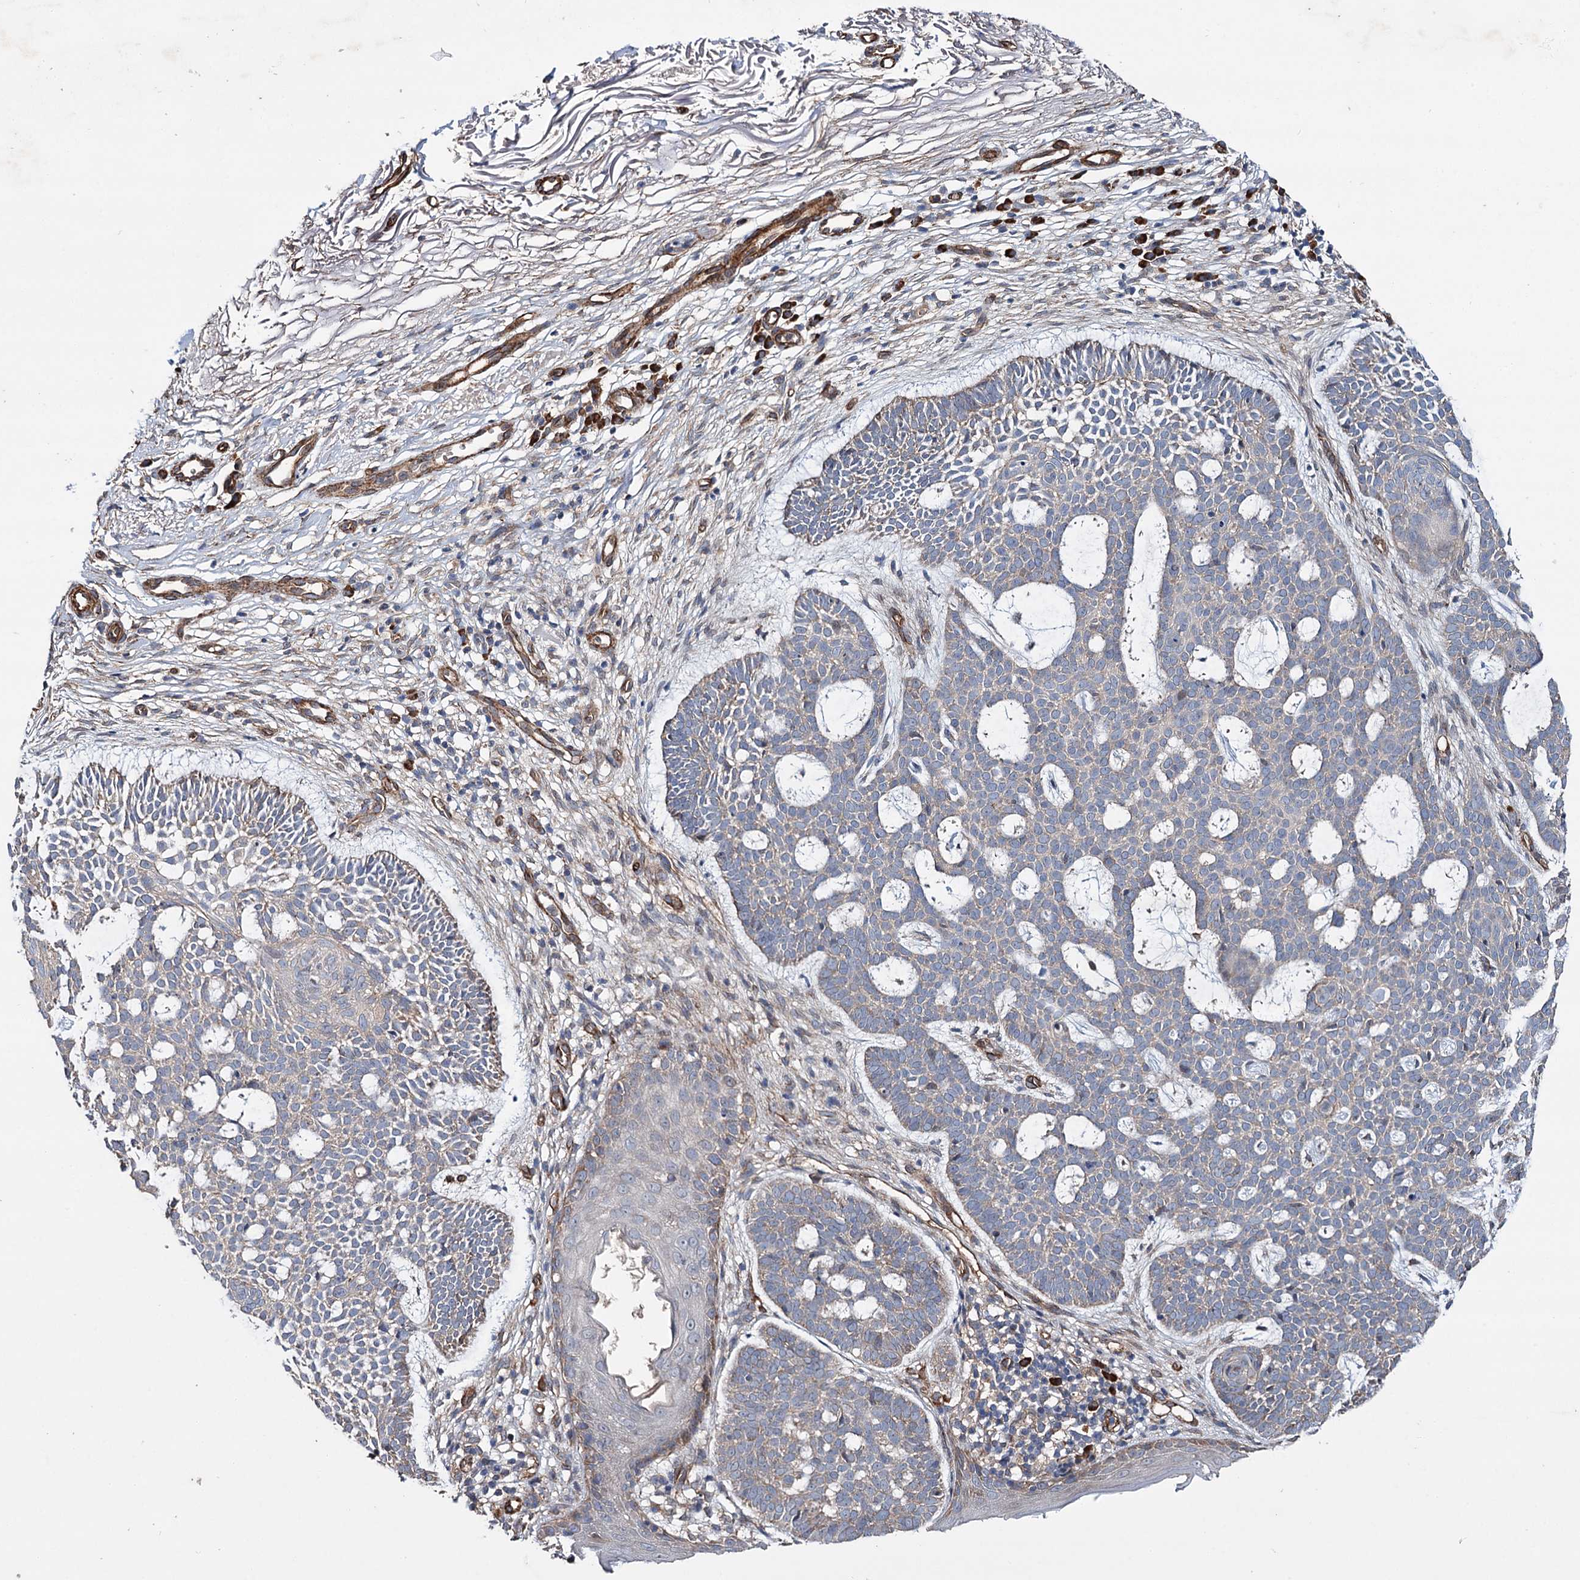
{"staining": {"intensity": "negative", "quantity": "none", "location": "none"}, "tissue": "skin cancer", "cell_type": "Tumor cells", "image_type": "cancer", "snomed": [{"axis": "morphology", "description": "Basal cell carcinoma"}, {"axis": "topography", "description": "Skin"}], "caption": "Immunohistochemistry of human basal cell carcinoma (skin) demonstrates no positivity in tumor cells.", "gene": "SPATS2", "patient": {"sex": "male", "age": 85}}